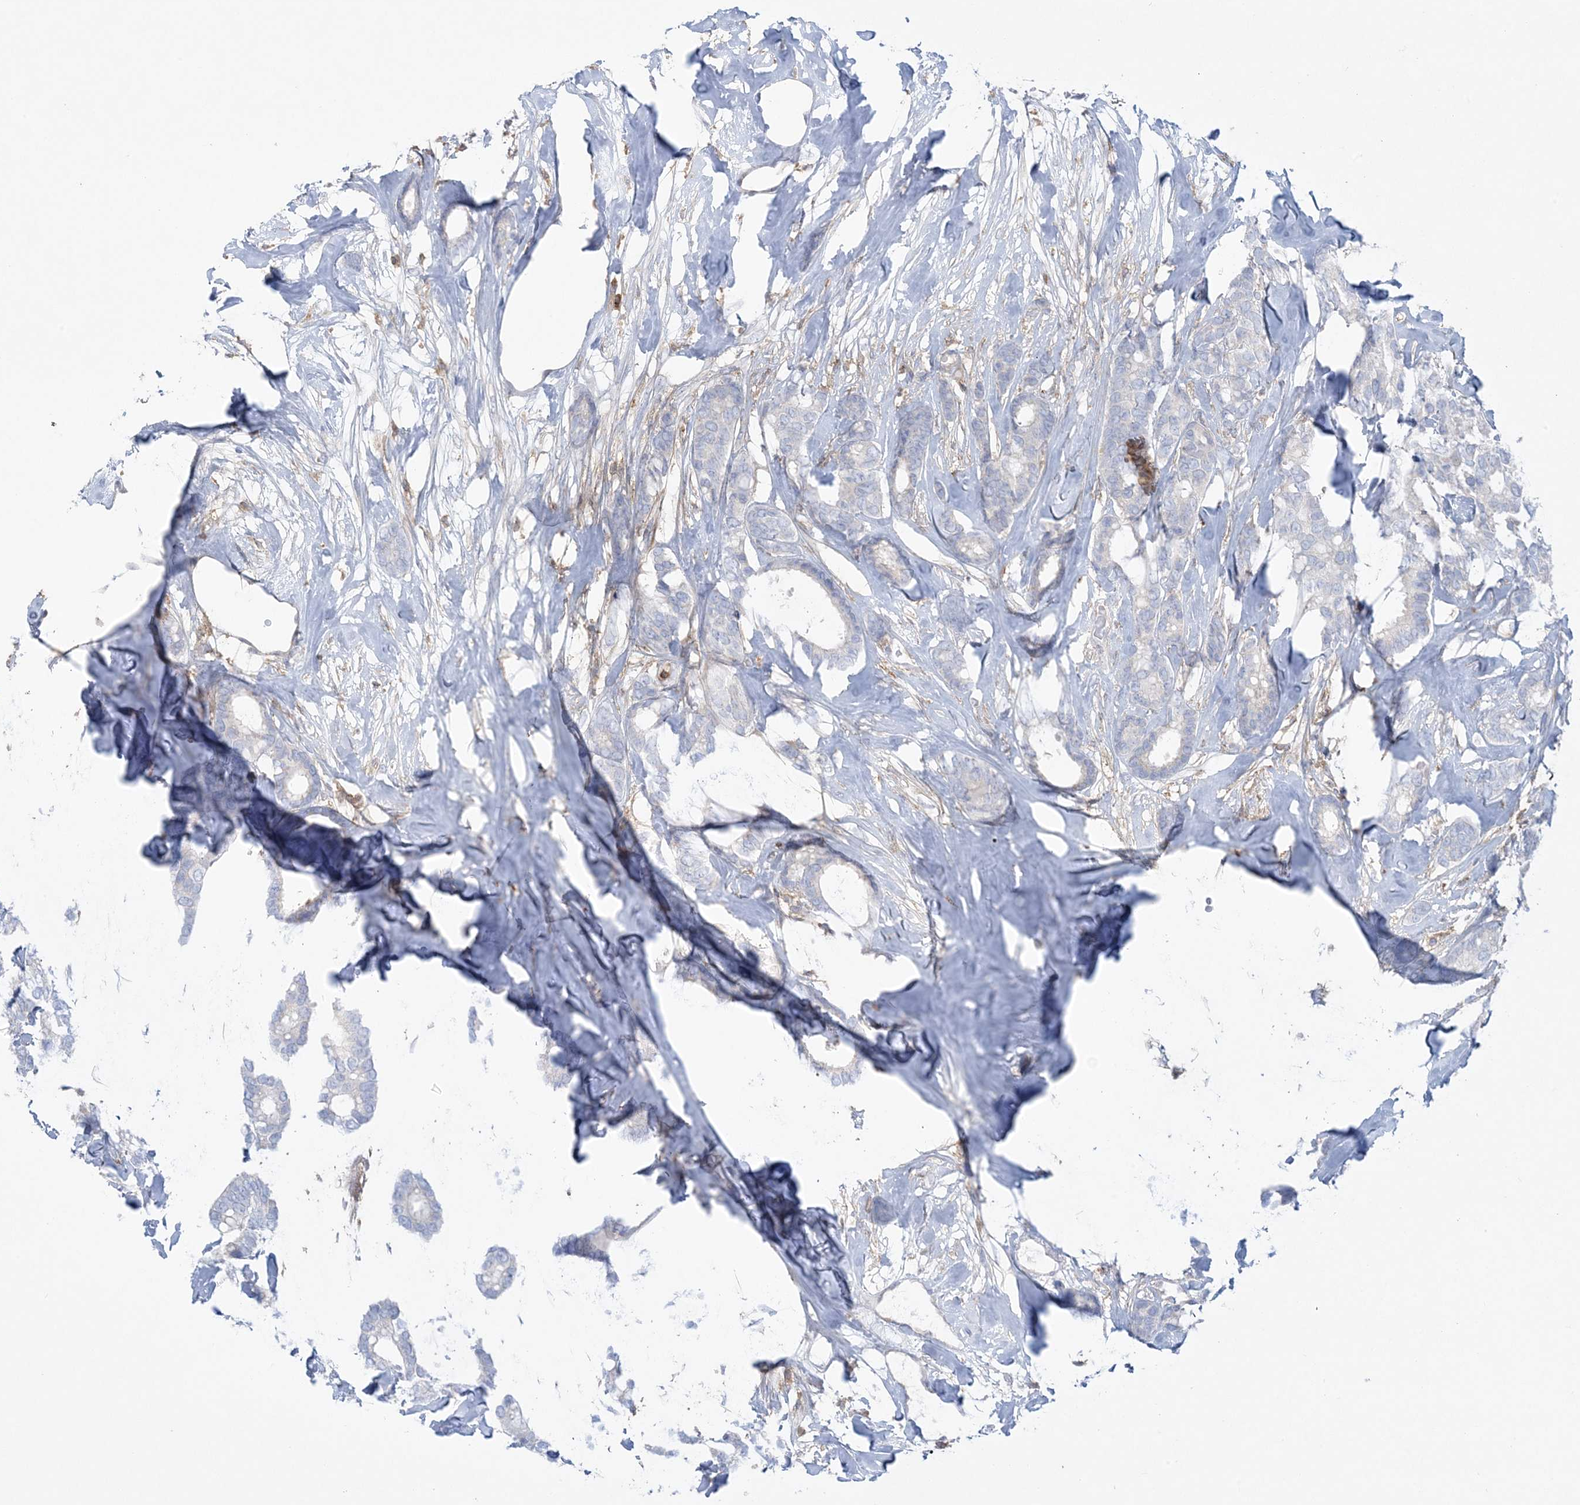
{"staining": {"intensity": "negative", "quantity": "none", "location": "none"}, "tissue": "breast cancer", "cell_type": "Tumor cells", "image_type": "cancer", "snomed": [{"axis": "morphology", "description": "Duct carcinoma"}, {"axis": "topography", "description": "Breast"}], "caption": "This is an immunohistochemistry micrograph of human breast intraductal carcinoma. There is no staining in tumor cells.", "gene": "ARHGAP30", "patient": {"sex": "female", "age": 87}}